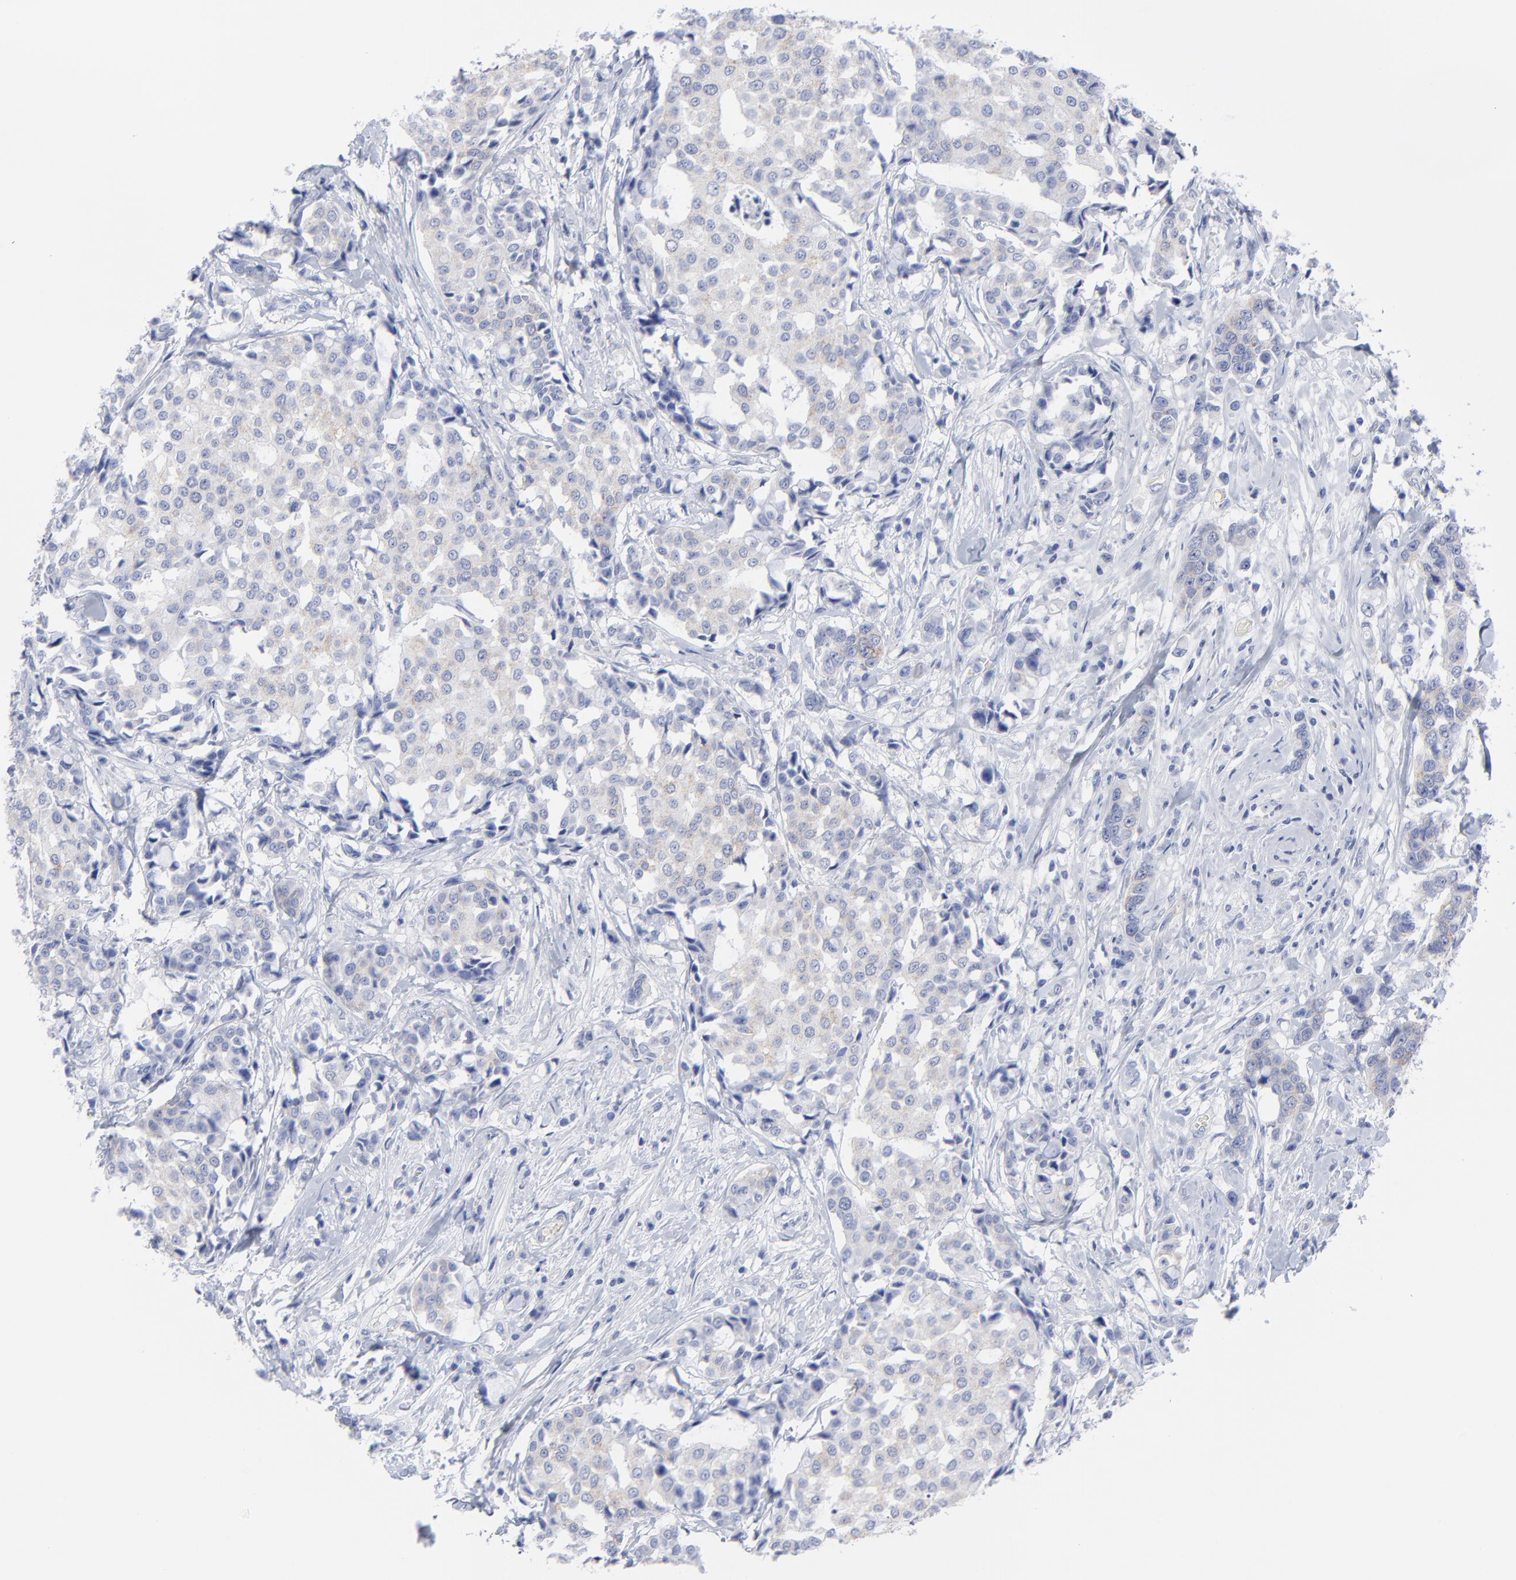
{"staining": {"intensity": "weak", "quantity": "<25%", "location": "cytoplasmic/membranous"}, "tissue": "breast cancer", "cell_type": "Tumor cells", "image_type": "cancer", "snomed": [{"axis": "morphology", "description": "Duct carcinoma"}, {"axis": "topography", "description": "Breast"}], "caption": "The immunohistochemistry histopathology image has no significant positivity in tumor cells of breast cancer tissue.", "gene": "CNTN3", "patient": {"sex": "female", "age": 27}}